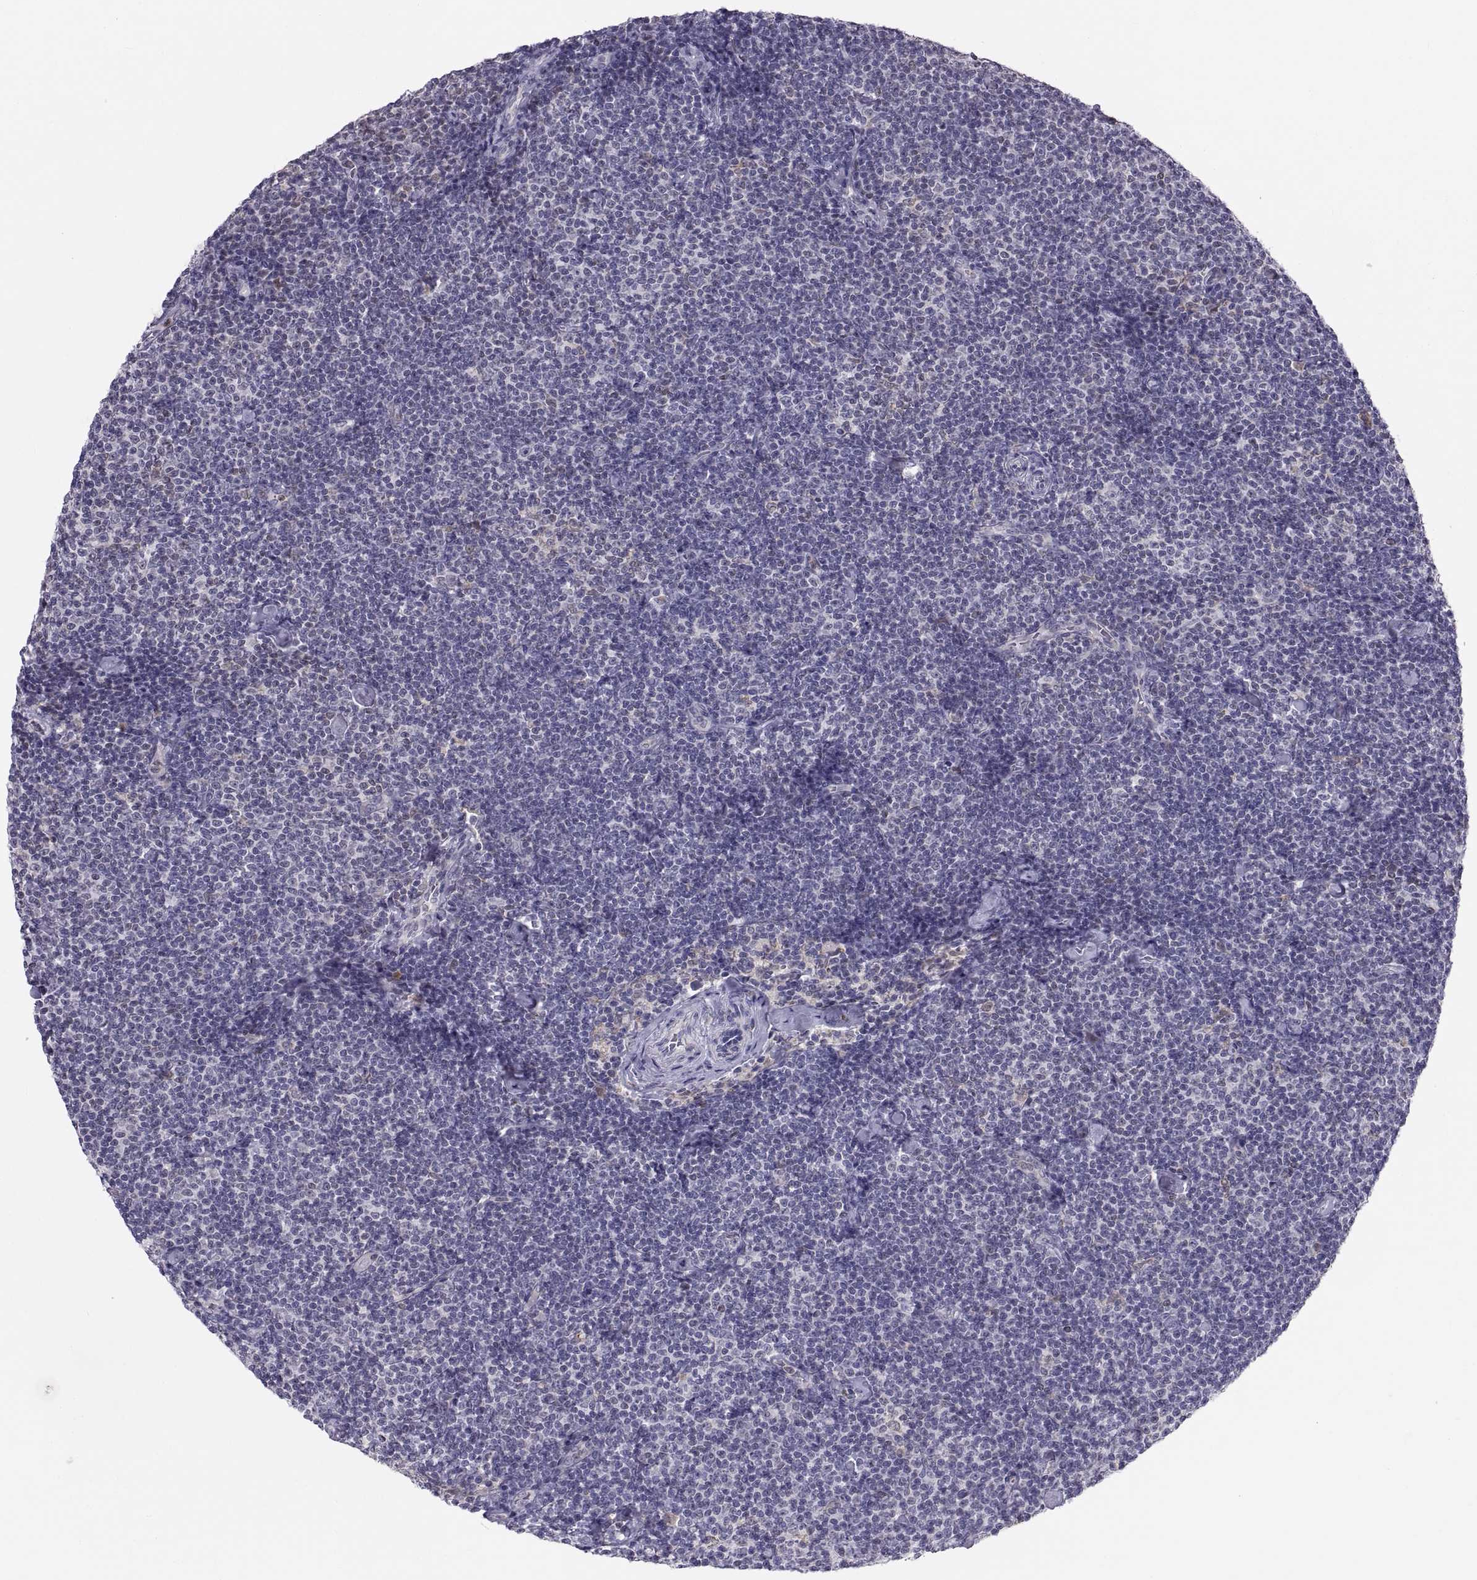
{"staining": {"intensity": "negative", "quantity": "none", "location": "none"}, "tissue": "lymphoma", "cell_type": "Tumor cells", "image_type": "cancer", "snomed": [{"axis": "morphology", "description": "Malignant lymphoma, non-Hodgkin's type, Low grade"}, {"axis": "topography", "description": "Lymph node"}], "caption": "High power microscopy histopathology image of an immunohistochemistry photomicrograph of low-grade malignant lymphoma, non-Hodgkin's type, revealing no significant positivity in tumor cells.", "gene": "ERO1A", "patient": {"sex": "male", "age": 81}}